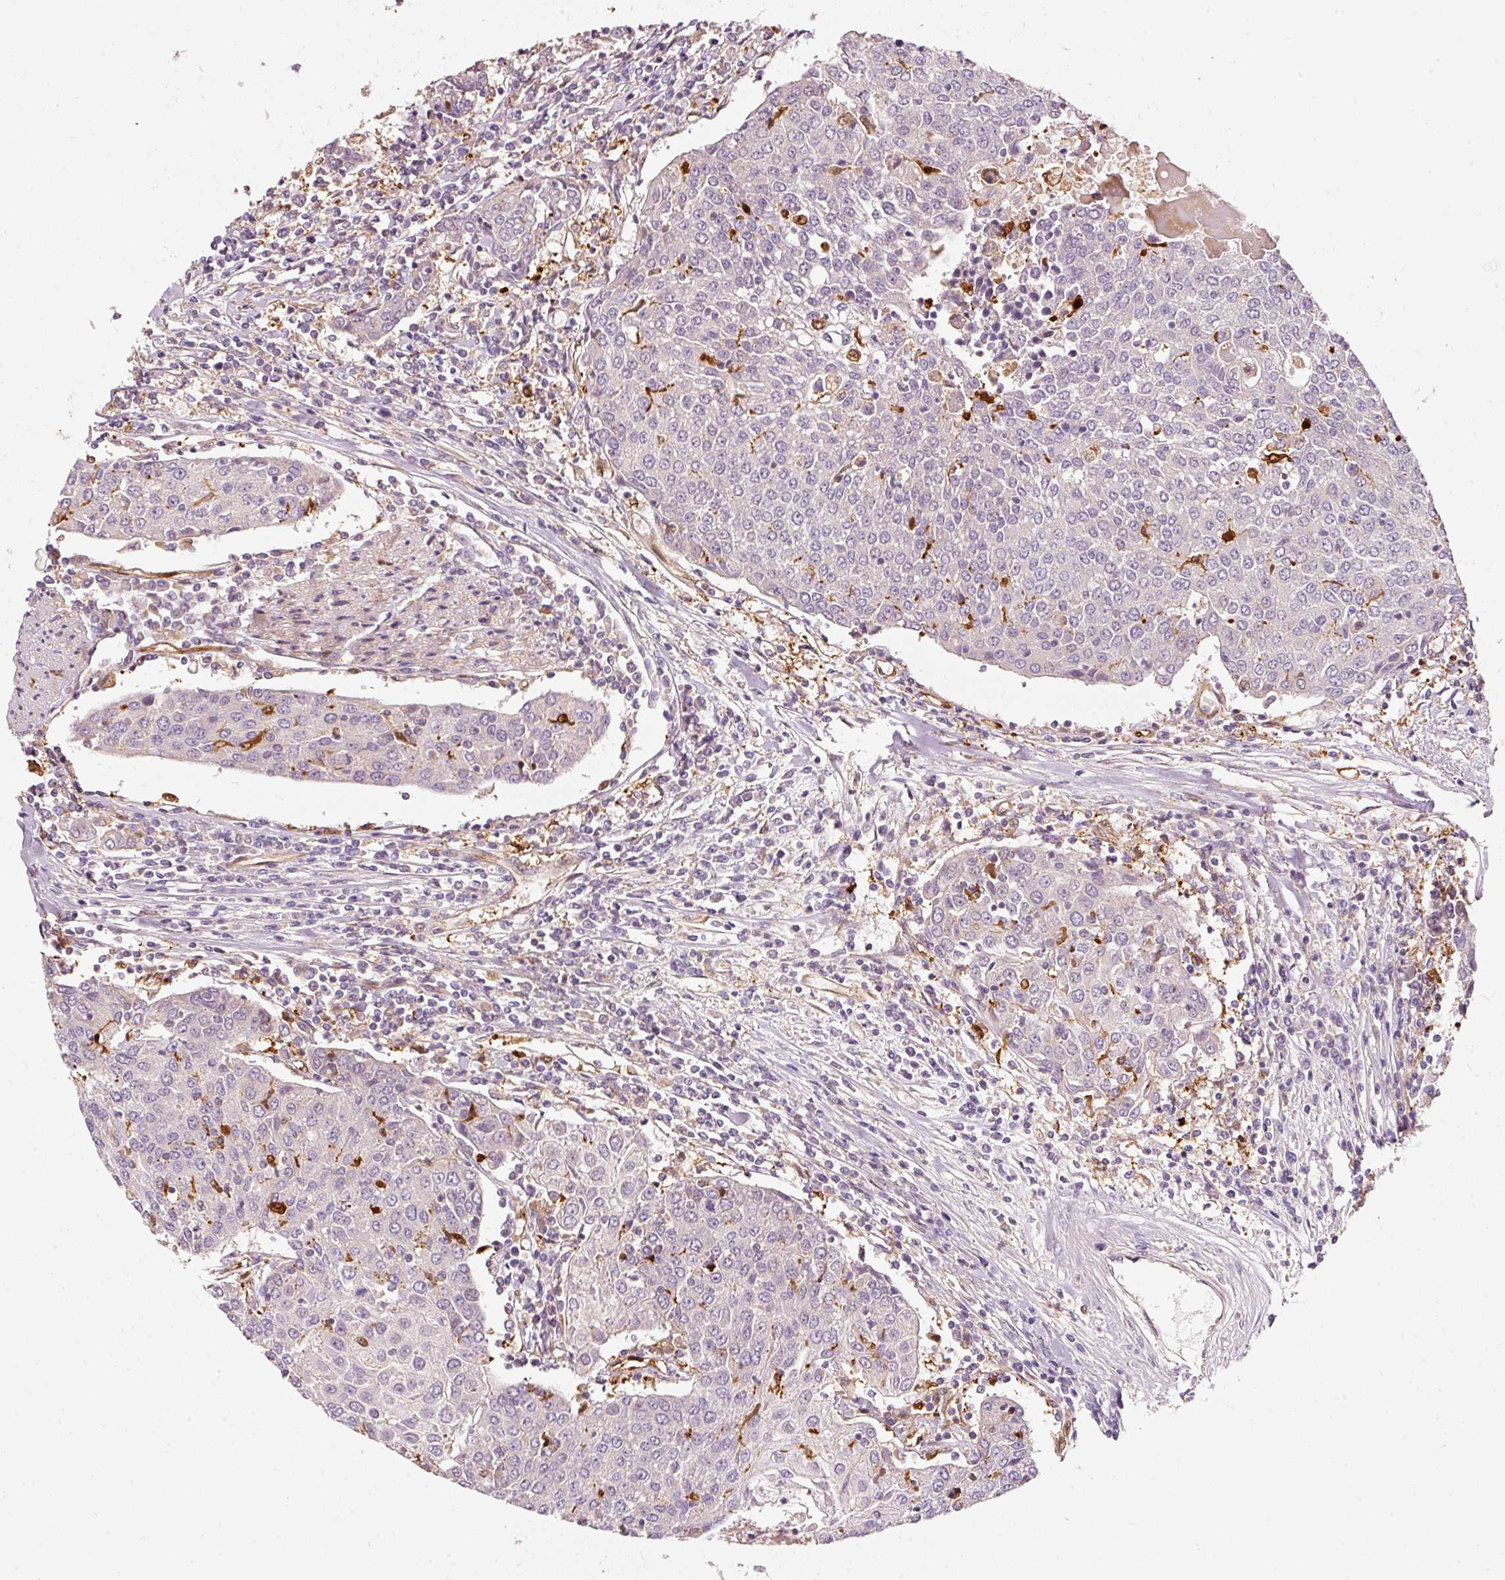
{"staining": {"intensity": "negative", "quantity": "none", "location": "none"}, "tissue": "urothelial cancer", "cell_type": "Tumor cells", "image_type": "cancer", "snomed": [{"axis": "morphology", "description": "Urothelial carcinoma, High grade"}, {"axis": "topography", "description": "Urinary bladder"}], "caption": "Tumor cells are negative for protein expression in human urothelial carcinoma (high-grade).", "gene": "IQGAP2", "patient": {"sex": "female", "age": 85}}